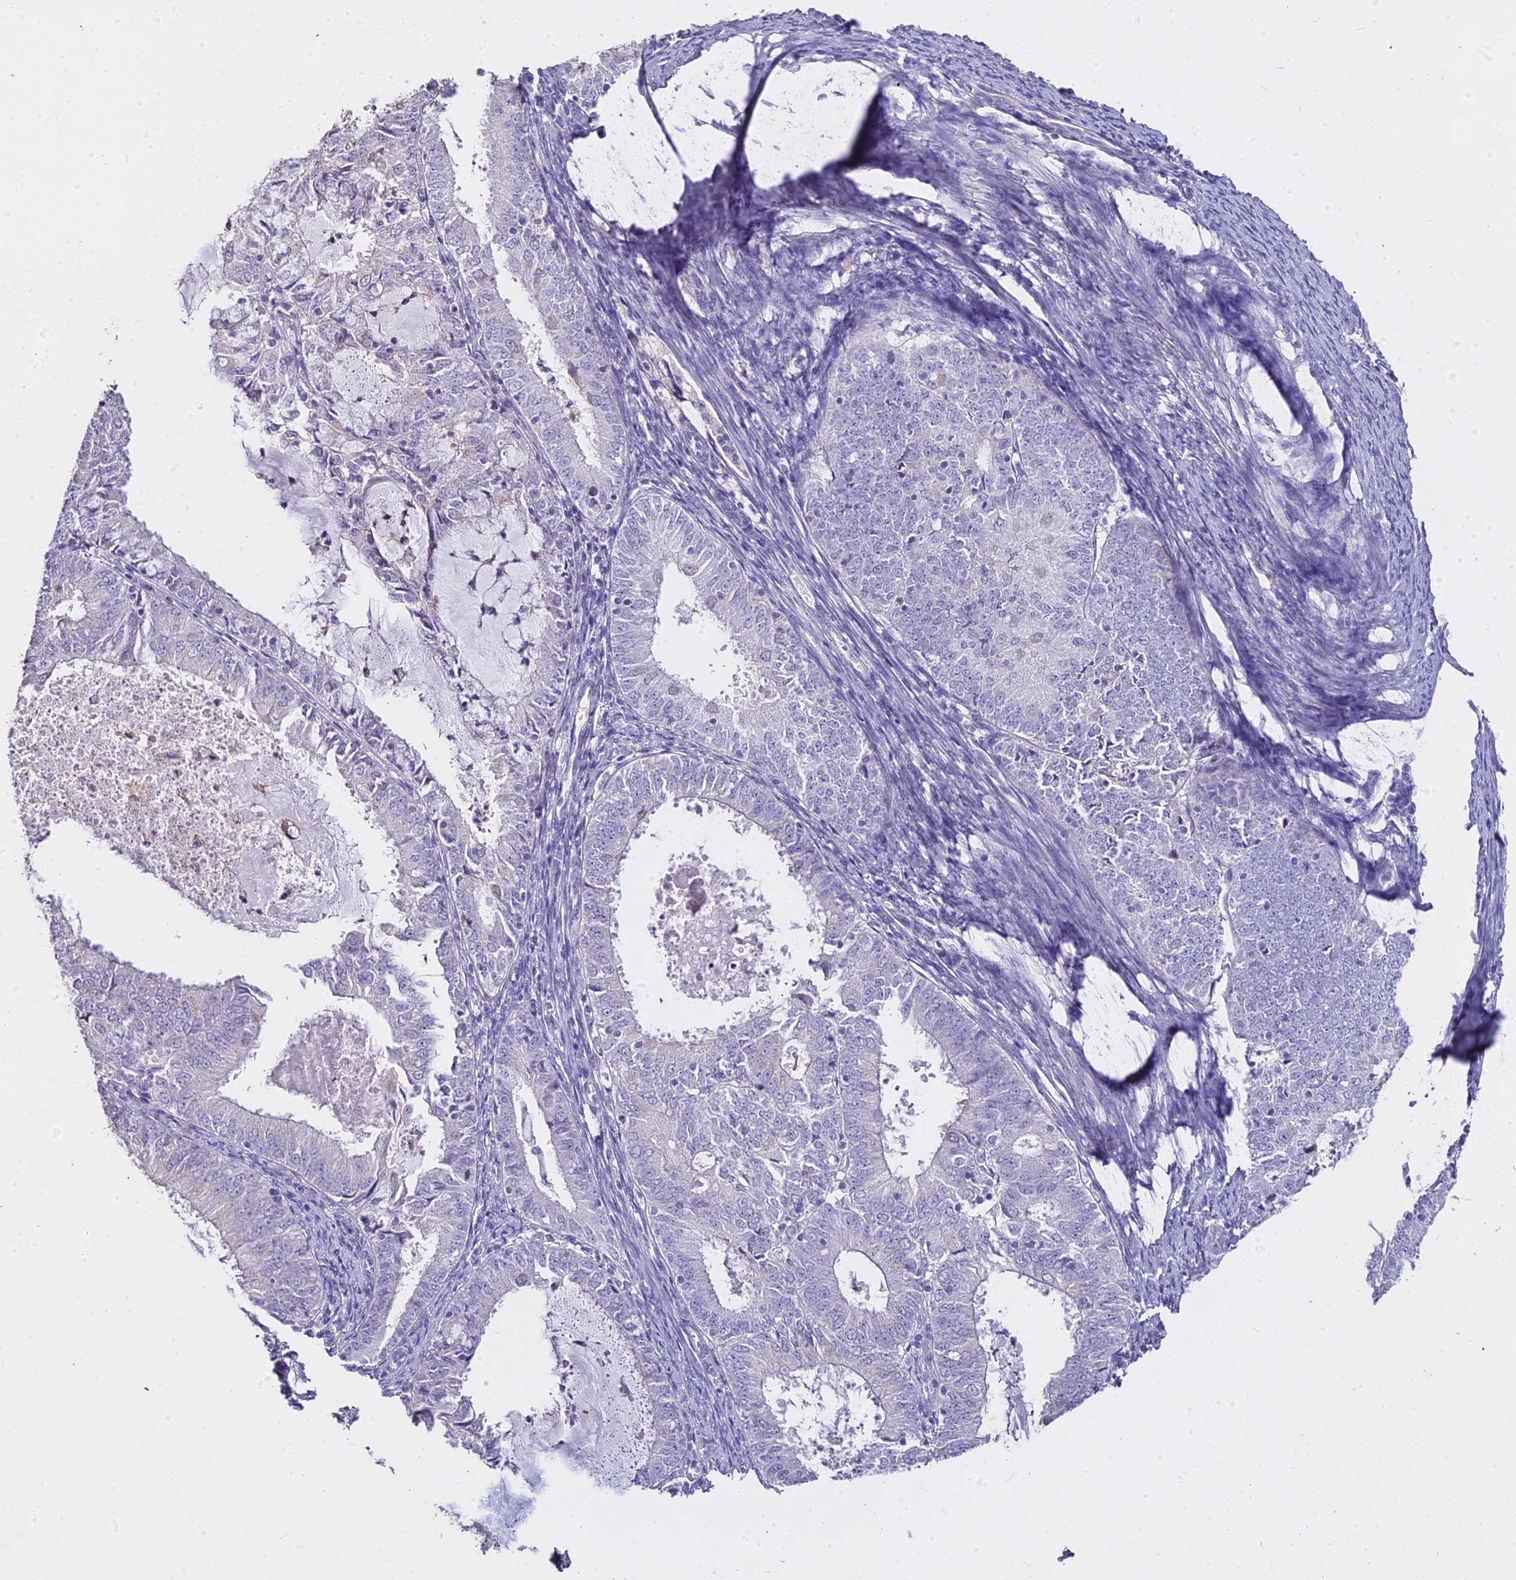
{"staining": {"intensity": "negative", "quantity": "none", "location": "none"}, "tissue": "endometrial cancer", "cell_type": "Tumor cells", "image_type": "cancer", "snomed": [{"axis": "morphology", "description": "Adenocarcinoma, NOS"}, {"axis": "topography", "description": "Endometrium"}], "caption": "Immunohistochemistry (IHC) photomicrograph of human endometrial cancer stained for a protein (brown), which shows no staining in tumor cells. (DAB (3,3'-diaminobenzidine) IHC with hematoxylin counter stain).", "gene": "GLYAT", "patient": {"sex": "female", "age": 57}}